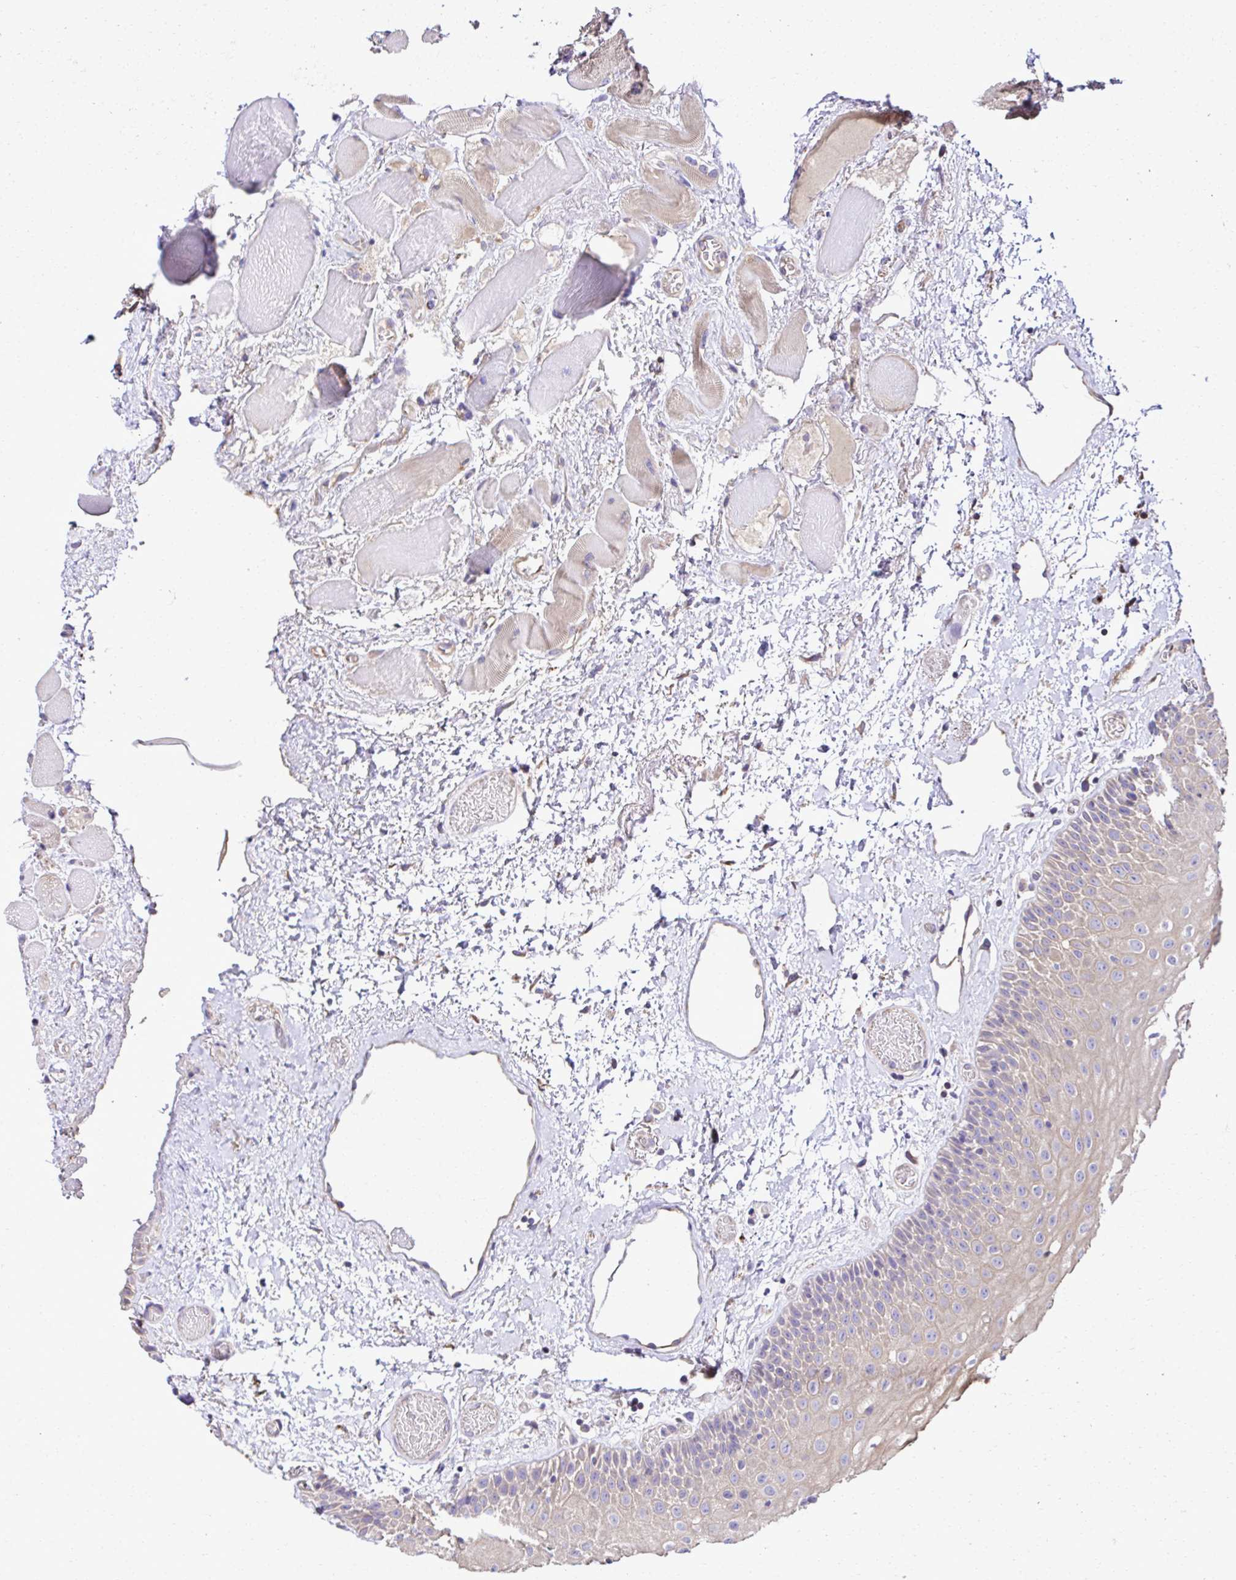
{"staining": {"intensity": "weak", "quantity": "25%-75%", "location": "cytoplasmic/membranous"}, "tissue": "oral mucosa", "cell_type": "Squamous epithelial cells", "image_type": "normal", "snomed": [{"axis": "morphology", "description": "Normal tissue, NOS"}, {"axis": "topography", "description": "Oral tissue"}], "caption": "The micrograph reveals a brown stain indicating the presence of a protein in the cytoplasmic/membranous of squamous epithelial cells in oral mucosa. The staining is performed using DAB (3,3'-diaminobenzidine) brown chromogen to label protein expression. The nuclei are counter-stained blue using hematoxylin.", "gene": "CCDC85C", "patient": {"sex": "female", "age": 82}}